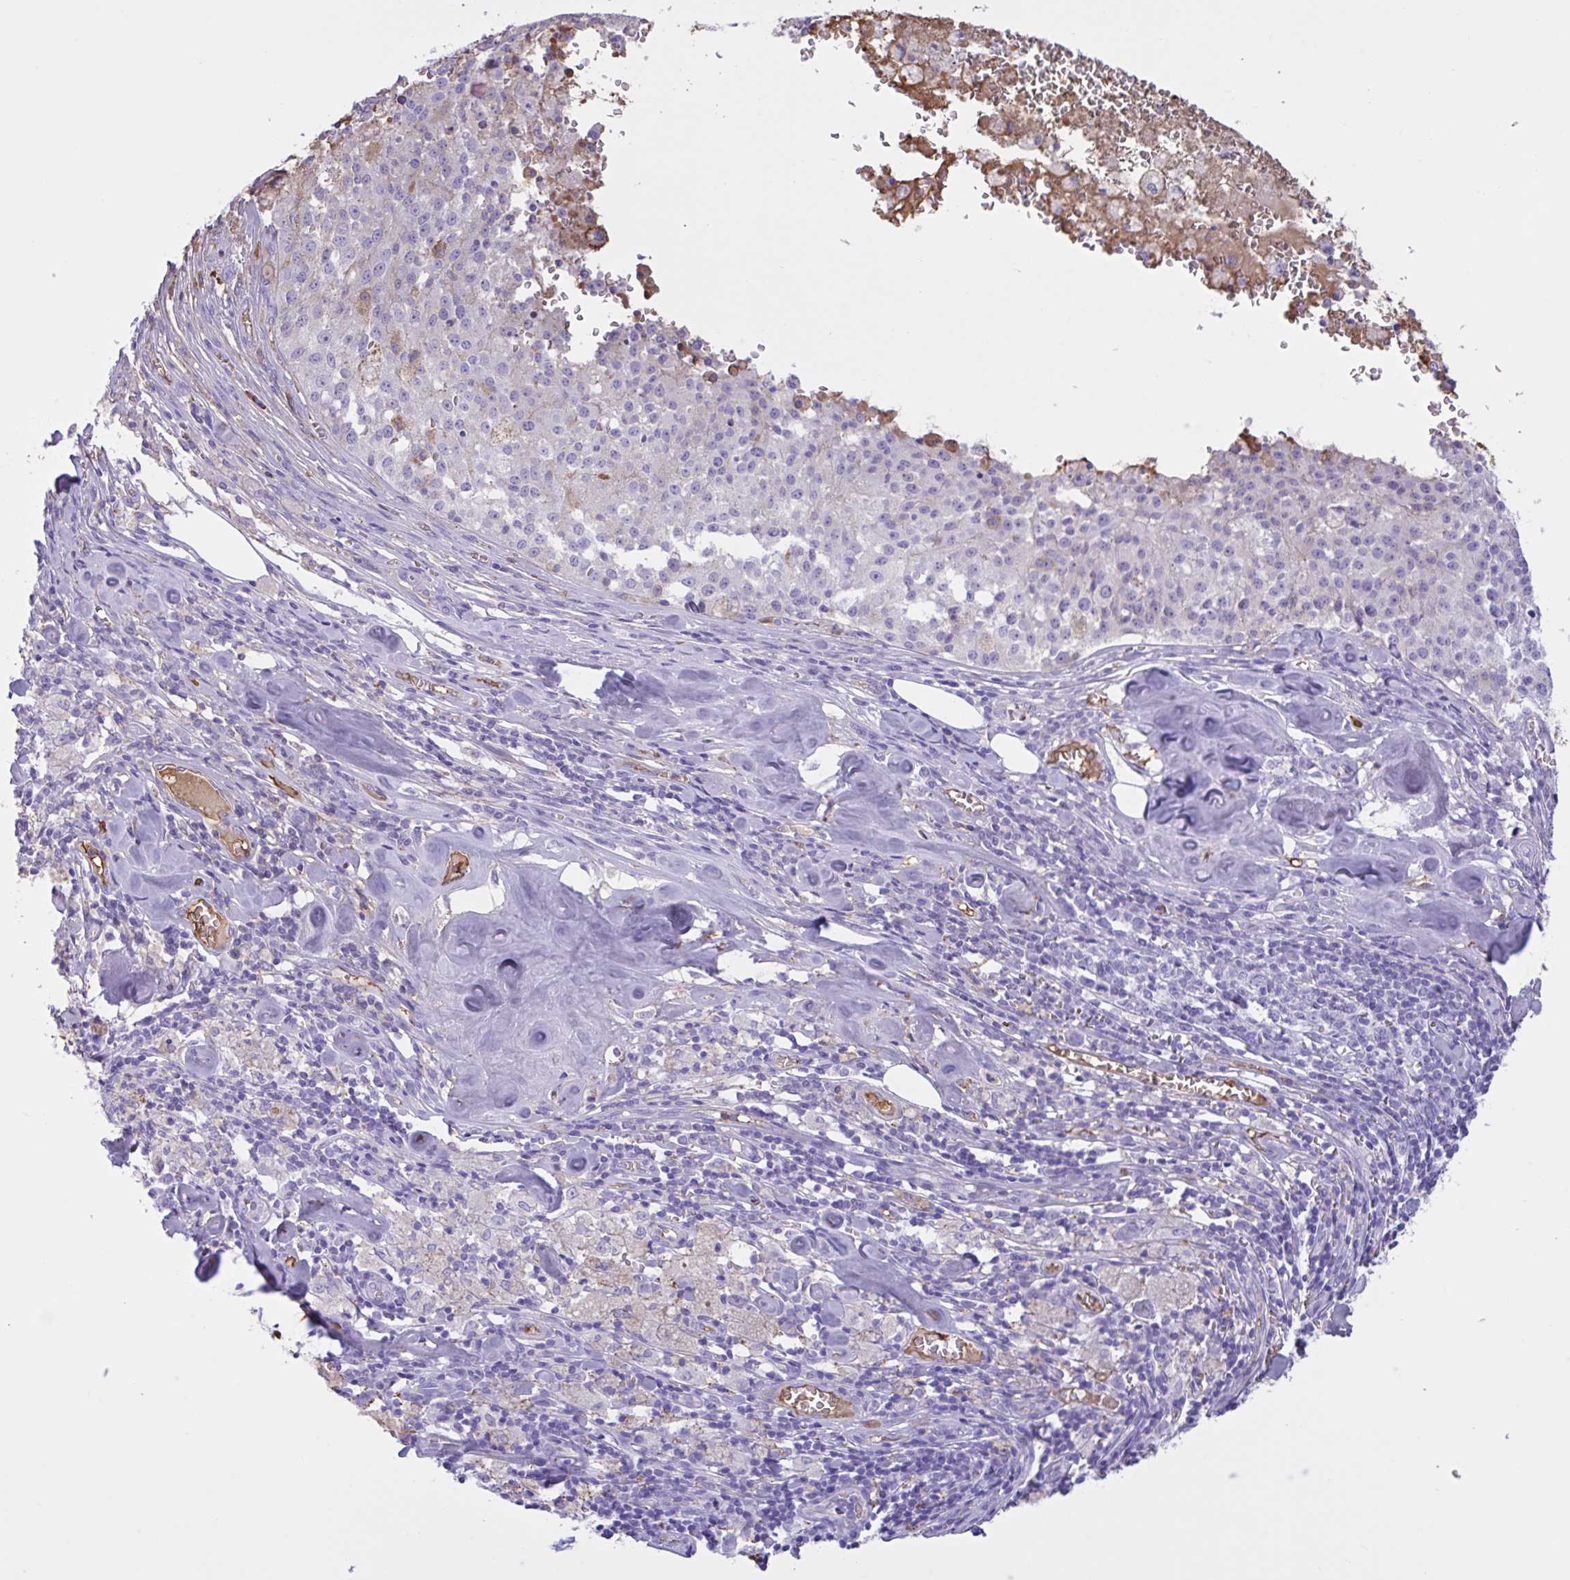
{"staining": {"intensity": "negative", "quantity": "none", "location": "none"}, "tissue": "melanoma", "cell_type": "Tumor cells", "image_type": "cancer", "snomed": [{"axis": "morphology", "description": "Malignant melanoma, Metastatic site"}, {"axis": "topography", "description": "Lymph node"}], "caption": "Immunohistochemistry (IHC) image of neoplastic tissue: human malignant melanoma (metastatic site) stained with DAB displays no significant protein expression in tumor cells.", "gene": "LARGE2", "patient": {"sex": "female", "age": 64}}